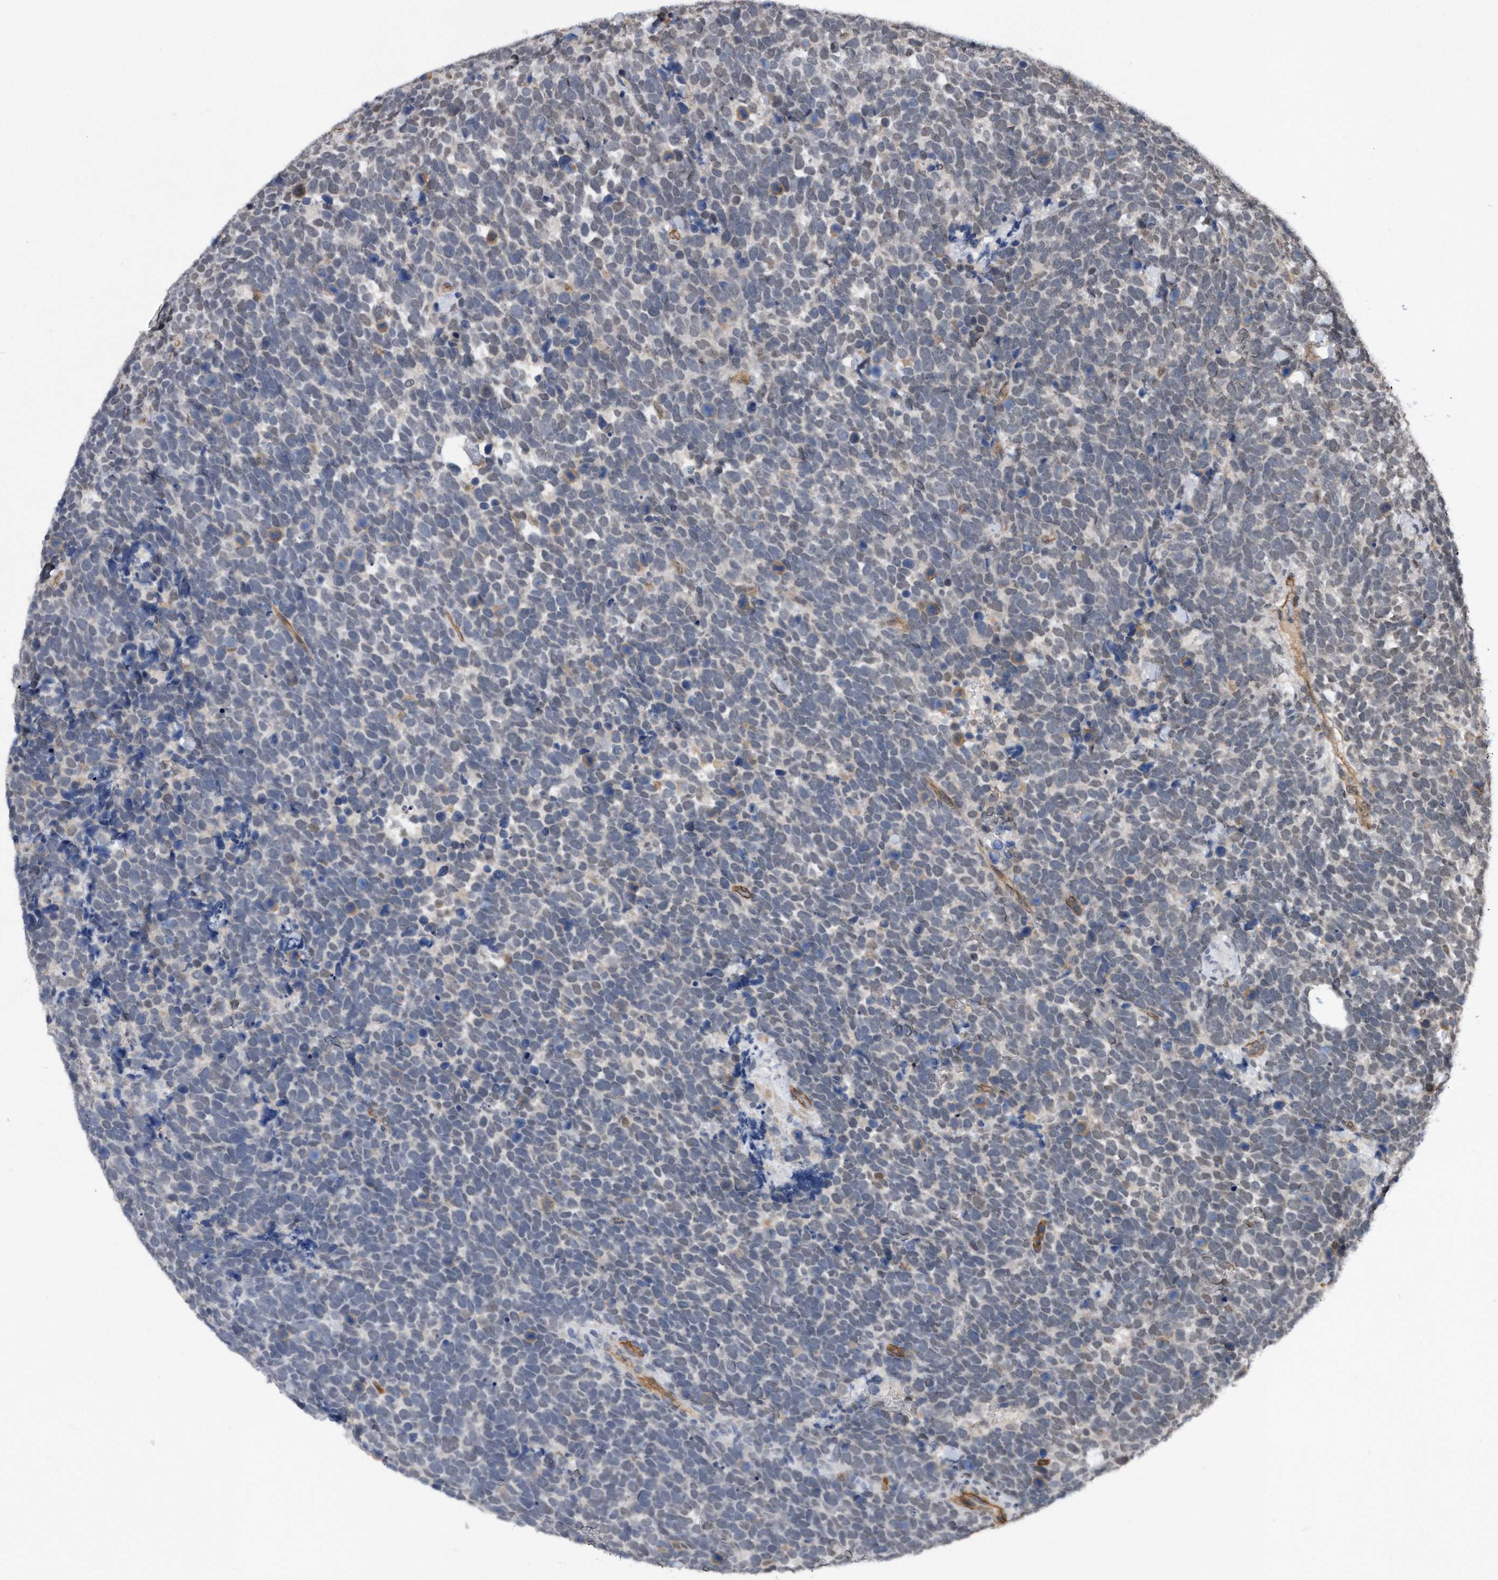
{"staining": {"intensity": "negative", "quantity": "none", "location": "none"}, "tissue": "urothelial cancer", "cell_type": "Tumor cells", "image_type": "cancer", "snomed": [{"axis": "morphology", "description": "Urothelial carcinoma, High grade"}, {"axis": "topography", "description": "Urinary bladder"}], "caption": "Urothelial cancer was stained to show a protein in brown. There is no significant expression in tumor cells.", "gene": "TP53INP1", "patient": {"sex": "female", "age": 82}}